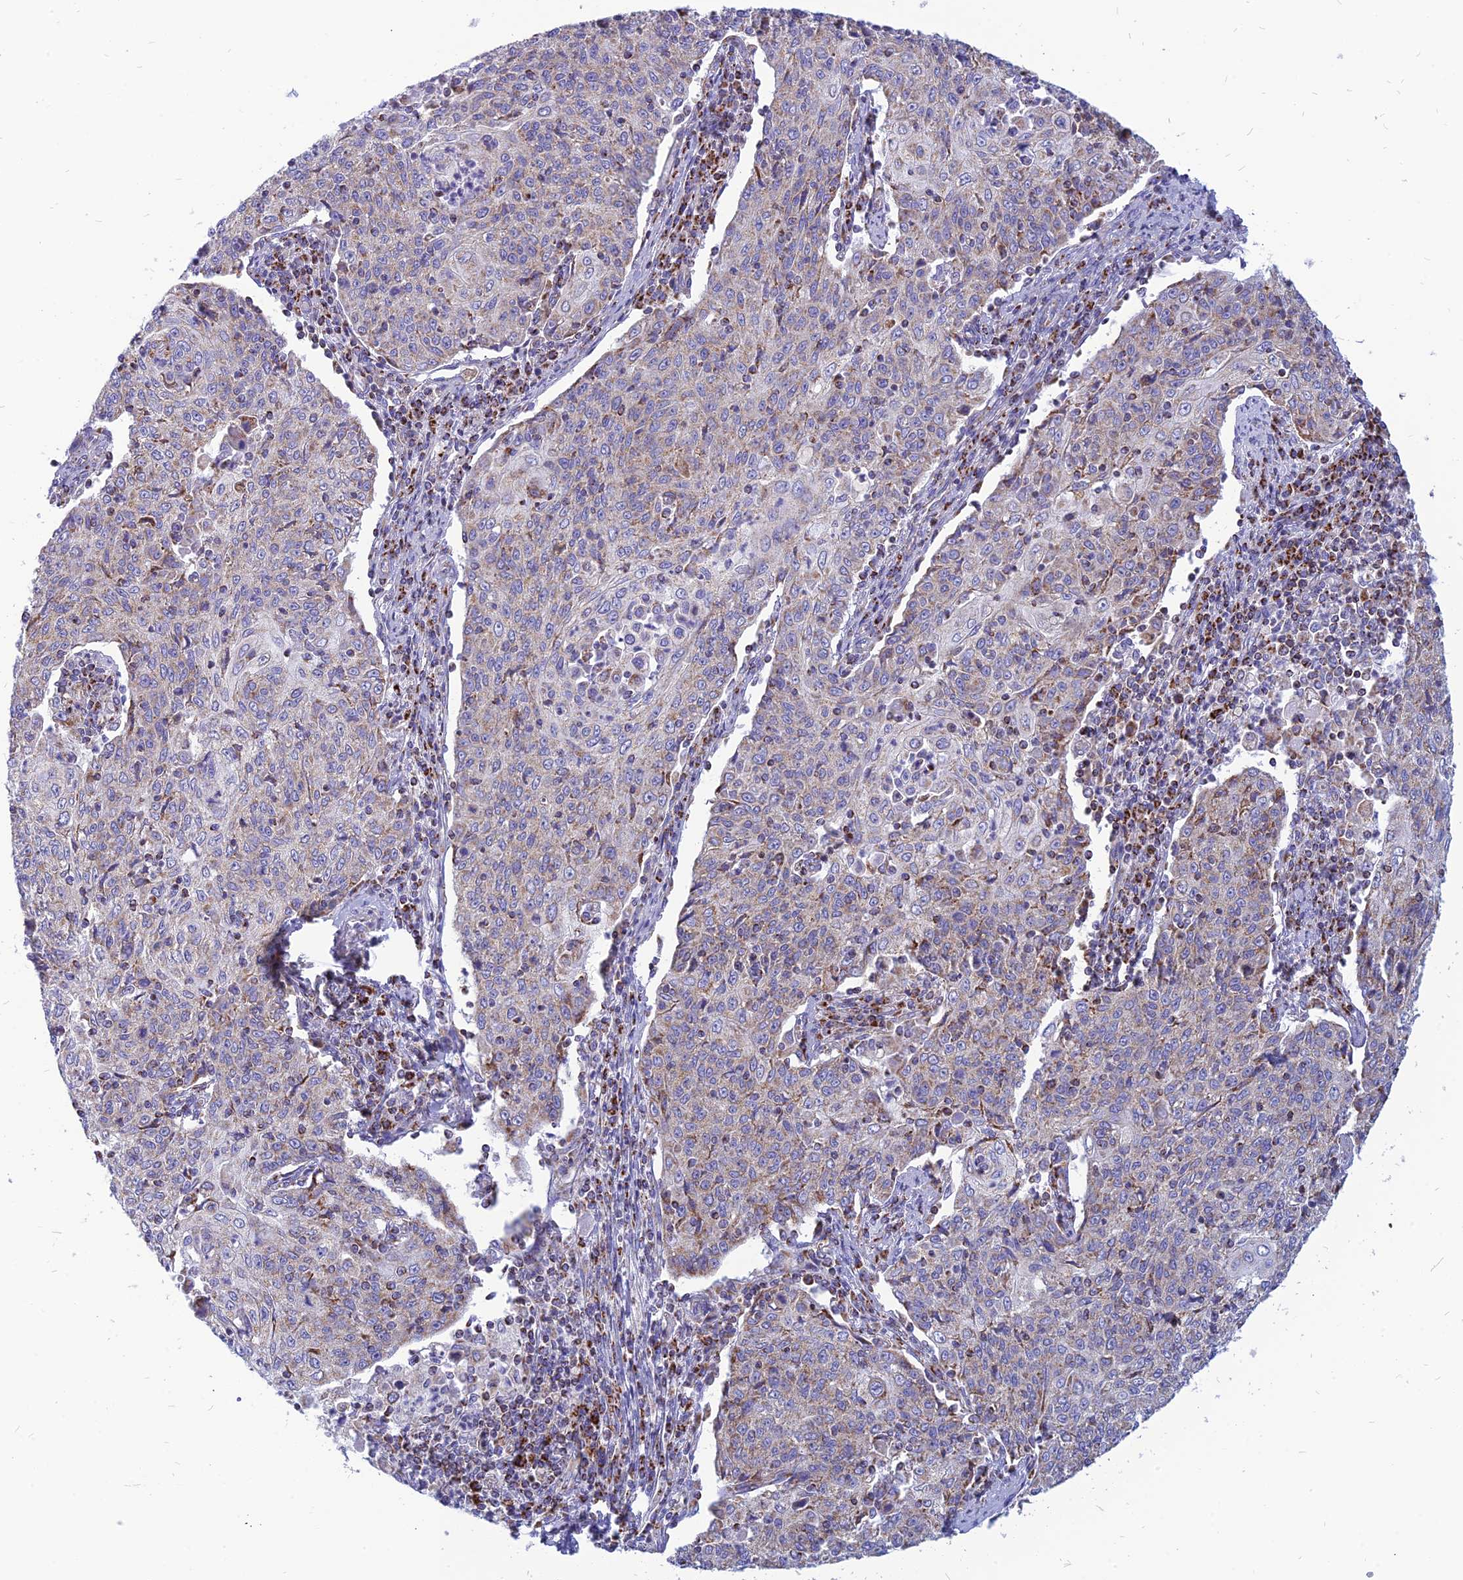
{"staining": {"intensity": "weak", "quantity": "<25%", "location": "cytoplasmic/membranous"}, "tissue": "cervical cancer", "cell_type": "Tumor cells", "image_type": "cancer", "snomed": [{"axis": "morphology", "description": "Squamous cell carcinoma, NOS"}, {"axis": "topography", "description": "Cervix"}], "caption": "This is an IHC histopathology image of human cervical cancer. There is no expression in tumor cells.", "gene": "PACC1", "patient": {"sex": "female", "age": 48}}